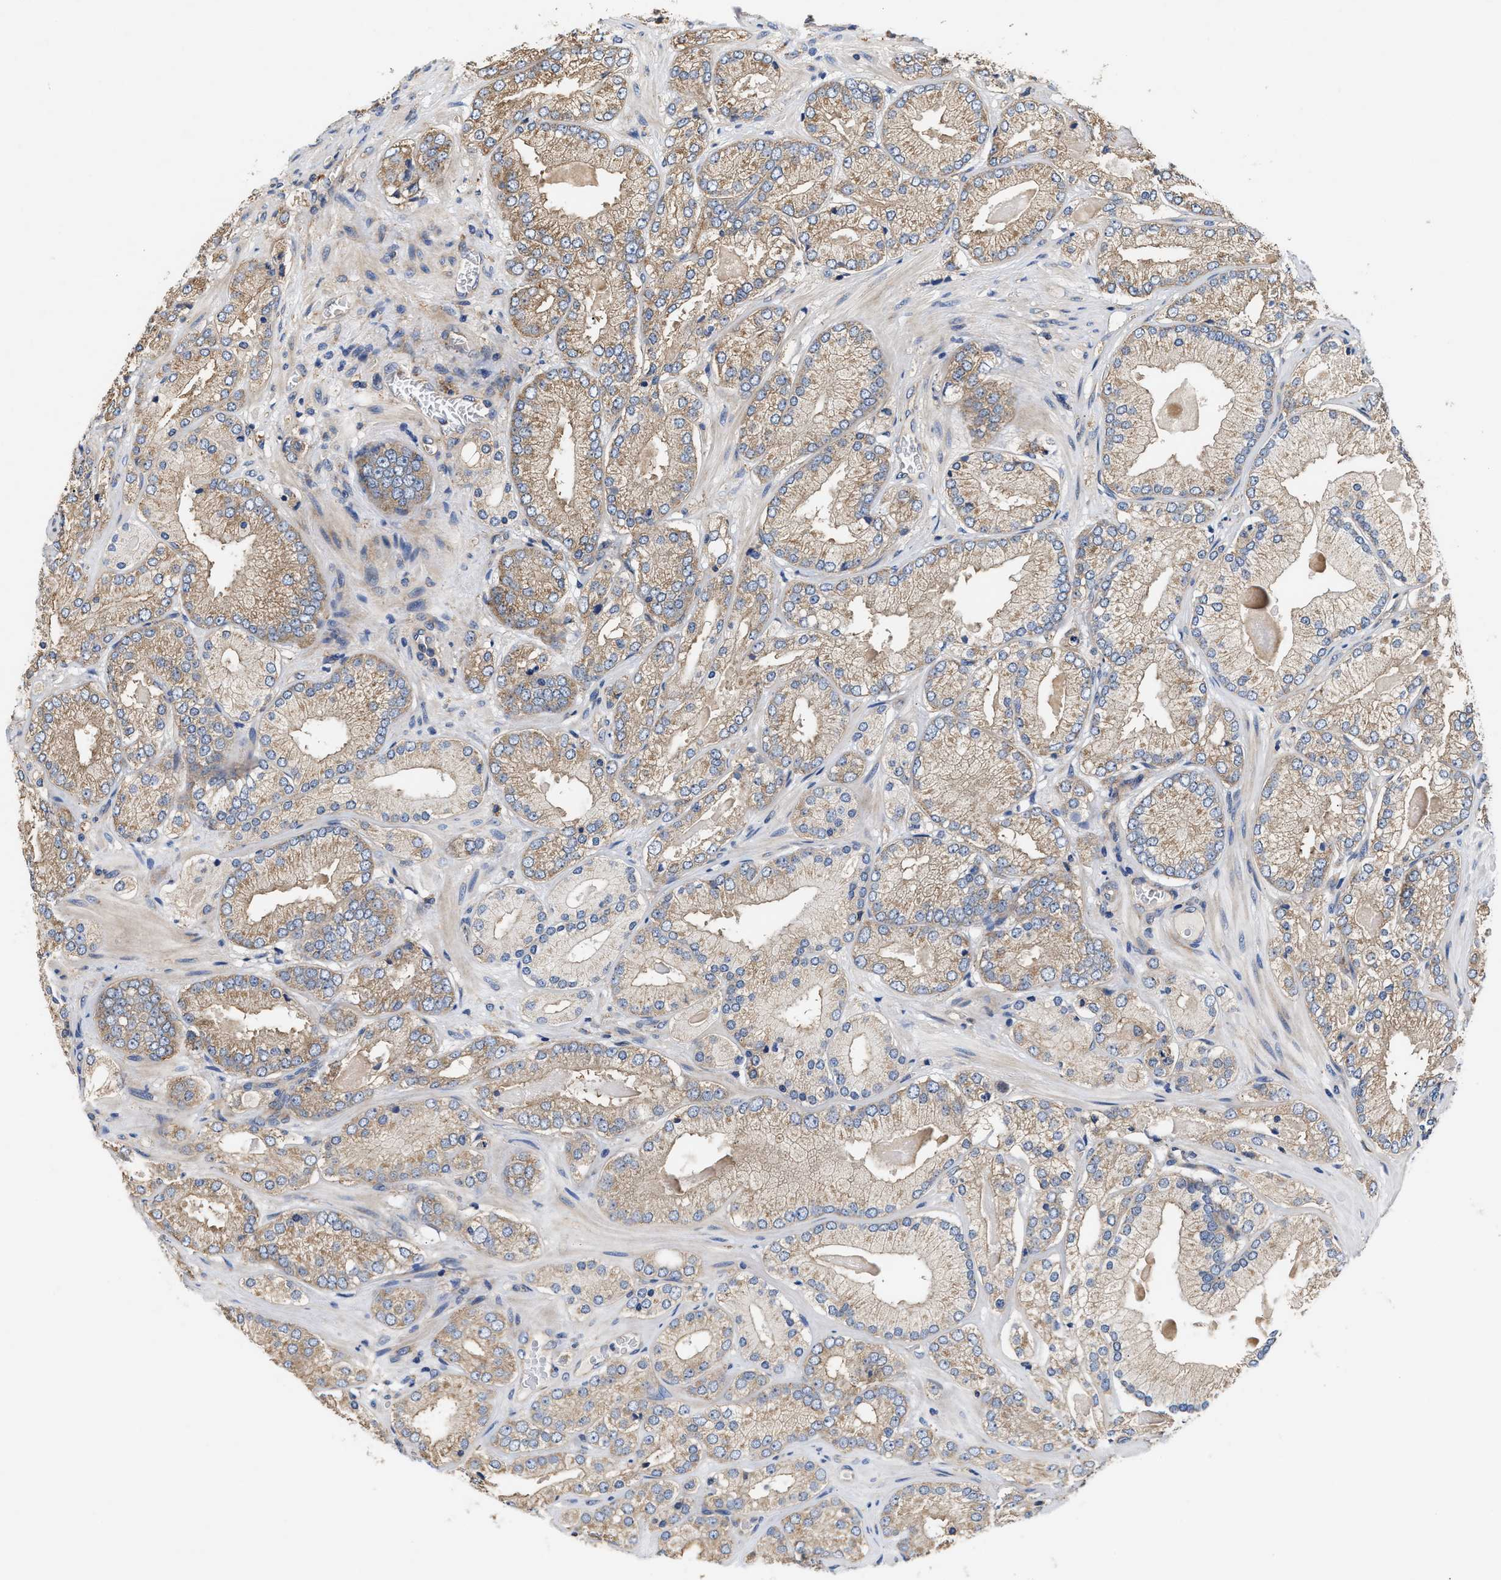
{"staining": {"intensity": "weak", "quantity": ">75%", "location": "cytoplasmic/membranous"}, "tissue": "prostate cancer", "cell_type": "Tumor cells", "image_type": "cancer", "snomed": [{"axis": "morphology", "description": "Adenocarcinoma, Low grade"}, {"axis": "topography", "description": "Prostate"}], "caption": "Protein staining exhibits weak cytoplasmic/membranous staining in about >75% of tumor cells in prostate cancer.", "gene": "KLB", "patient": {"sex": "male", "age": 65}}